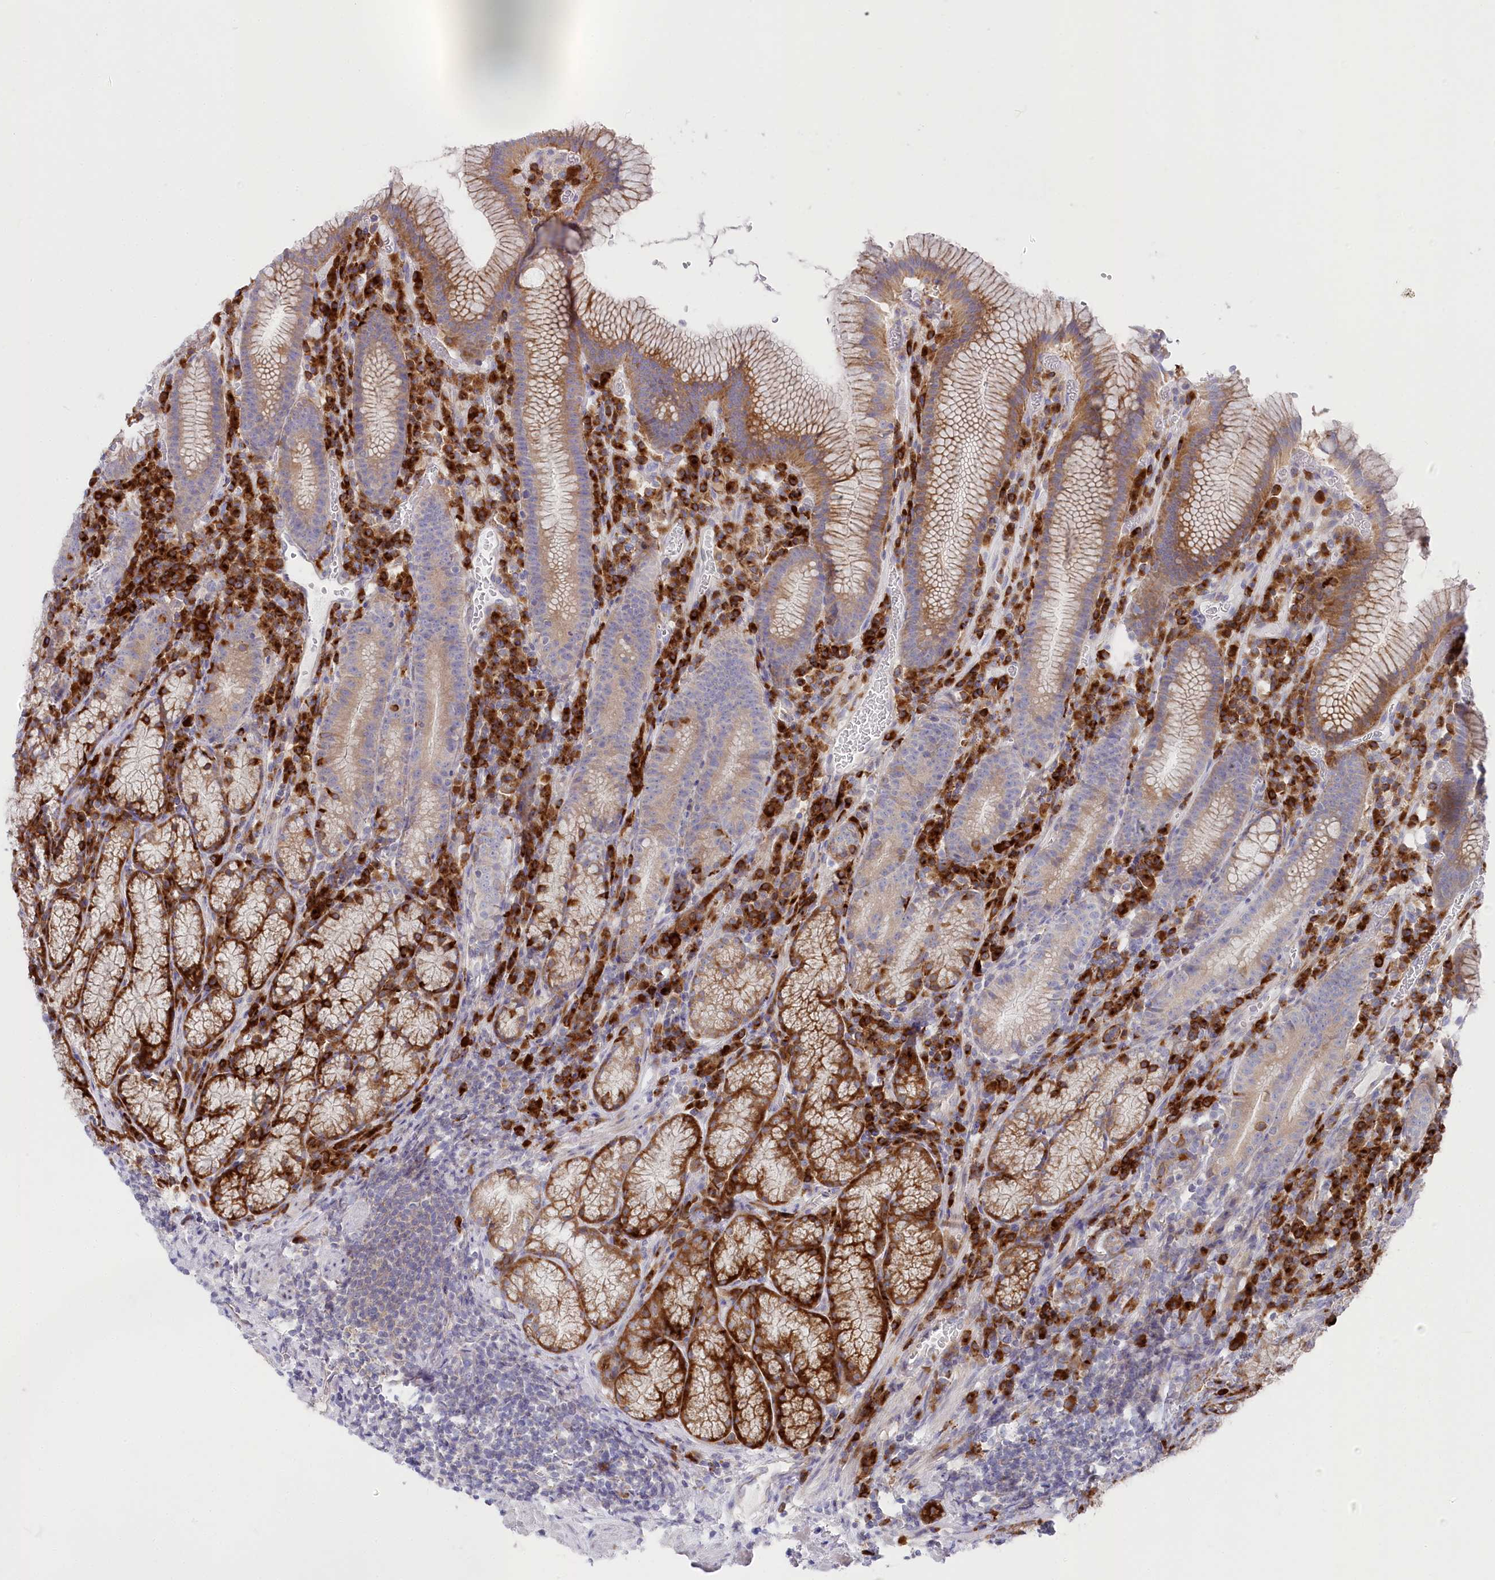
{"staining": {"intensity": "moderate", "quantity": ">75%", "location": "cytoplasmic/membranous"}, "tissue": "stomach", "cell_type": "Glandular cells", "image_type": "normal", "snomed": [{"axis": "morphology", "description": "Normal tissue, NOS"}, {"axis": "topography", "description": "Stomach"}], "caption": "This micrograph demonstrates immunohistochemistry (IHC) staining of normal human stomach, with medium moderate cytoplasmic/membranous expression in approximately >75% of glandular cells.", "gene": "POGLUT1", "patient": {"sex": "male", "age": 55}}